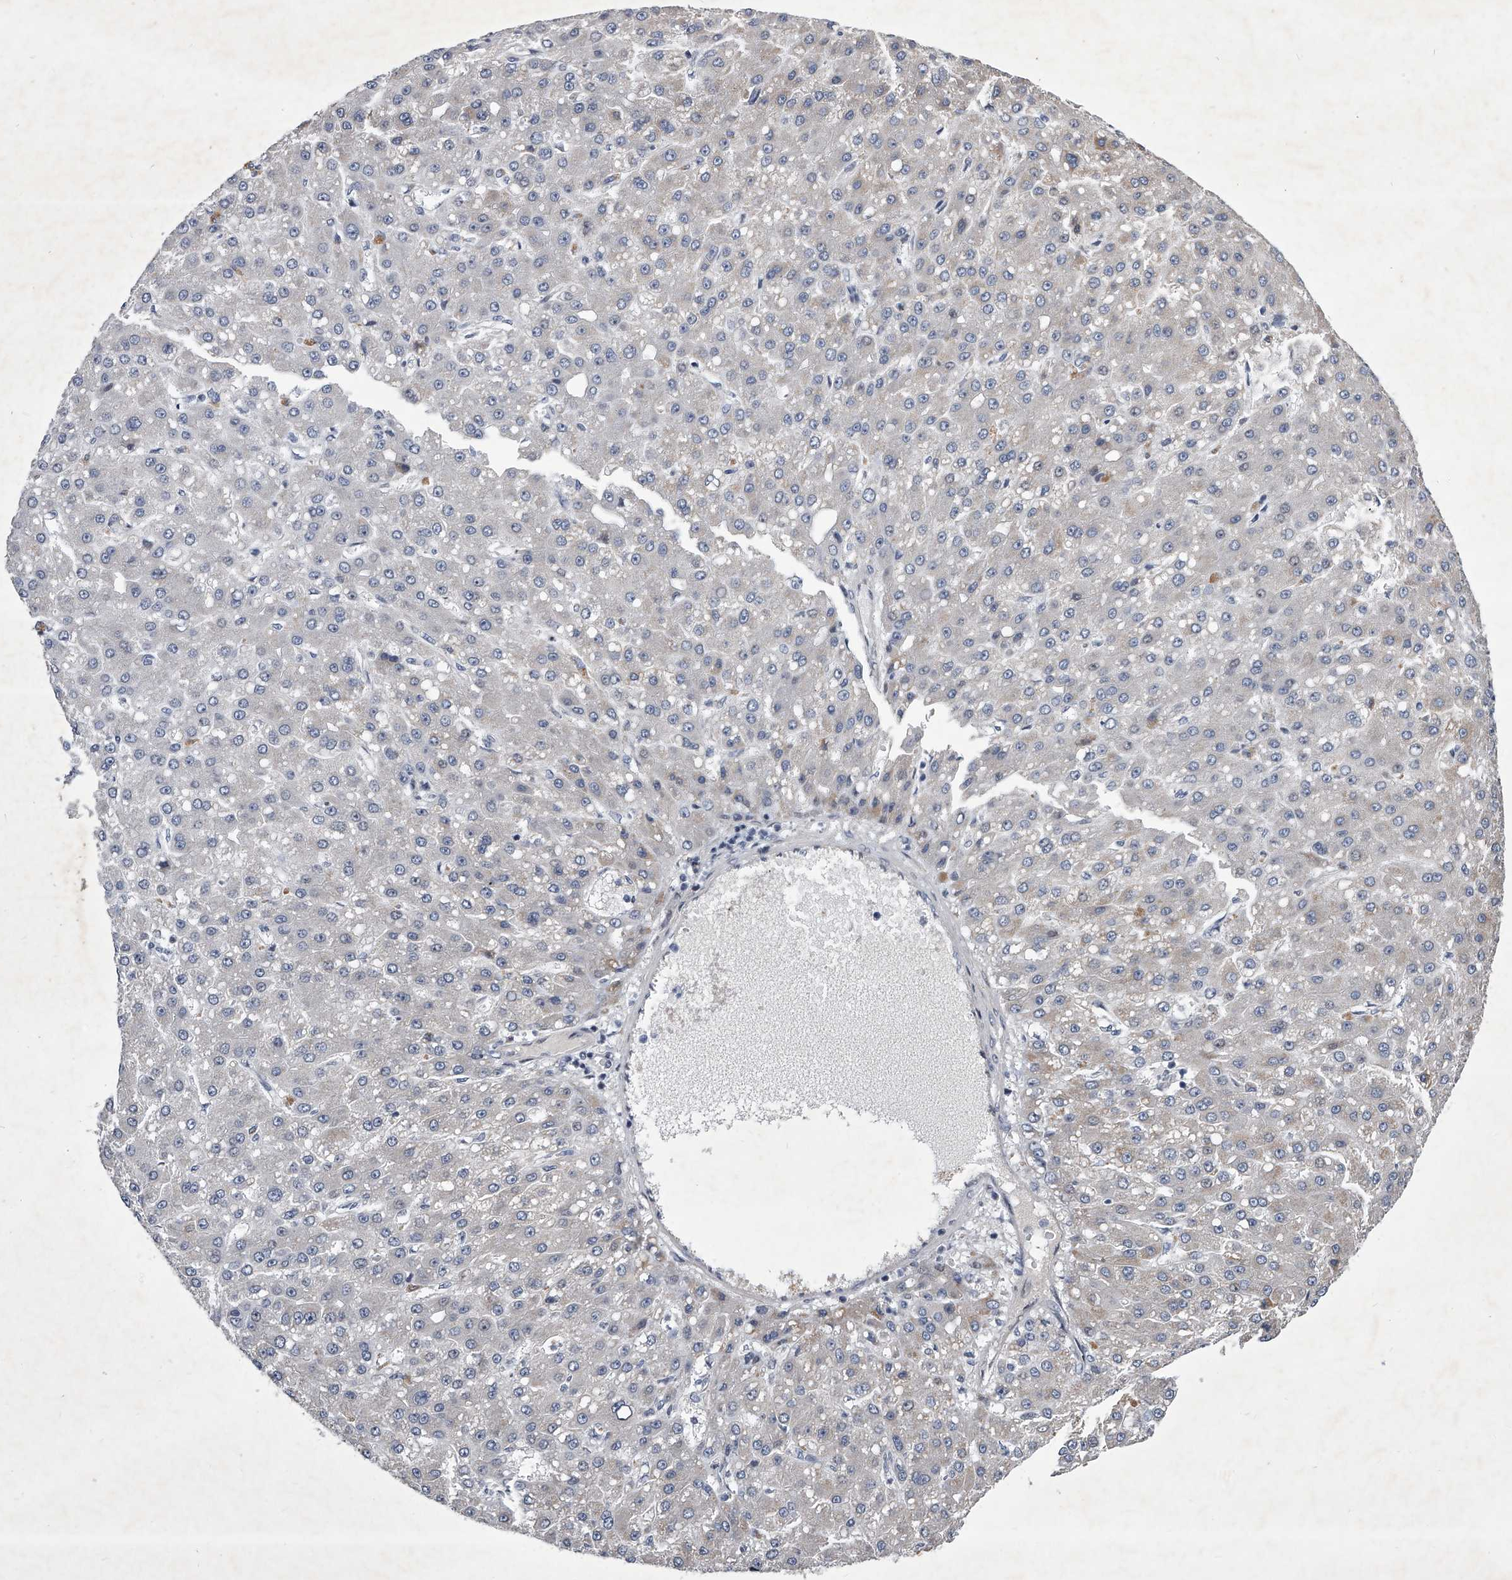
{"staining": {"intensity": "negative", "quantity": "none", "location": "none"}, "tissue": "liver cancer", "cell_type": "Tumor cells", "image_type": "cancer", "snomed": [{"axis": "morphology", "description": "Carcinoma, Hepatocellular, NOS"}, {"axis": "topography", "description": "Liver"}], "caption": "Hepatocellular carcinoma (liver) stained for a protein using immunohistochemistry (IHC) displays no expression tumor cells.", "gene": "ZNF76", "patient": {"sex": "male", "age": 67}}